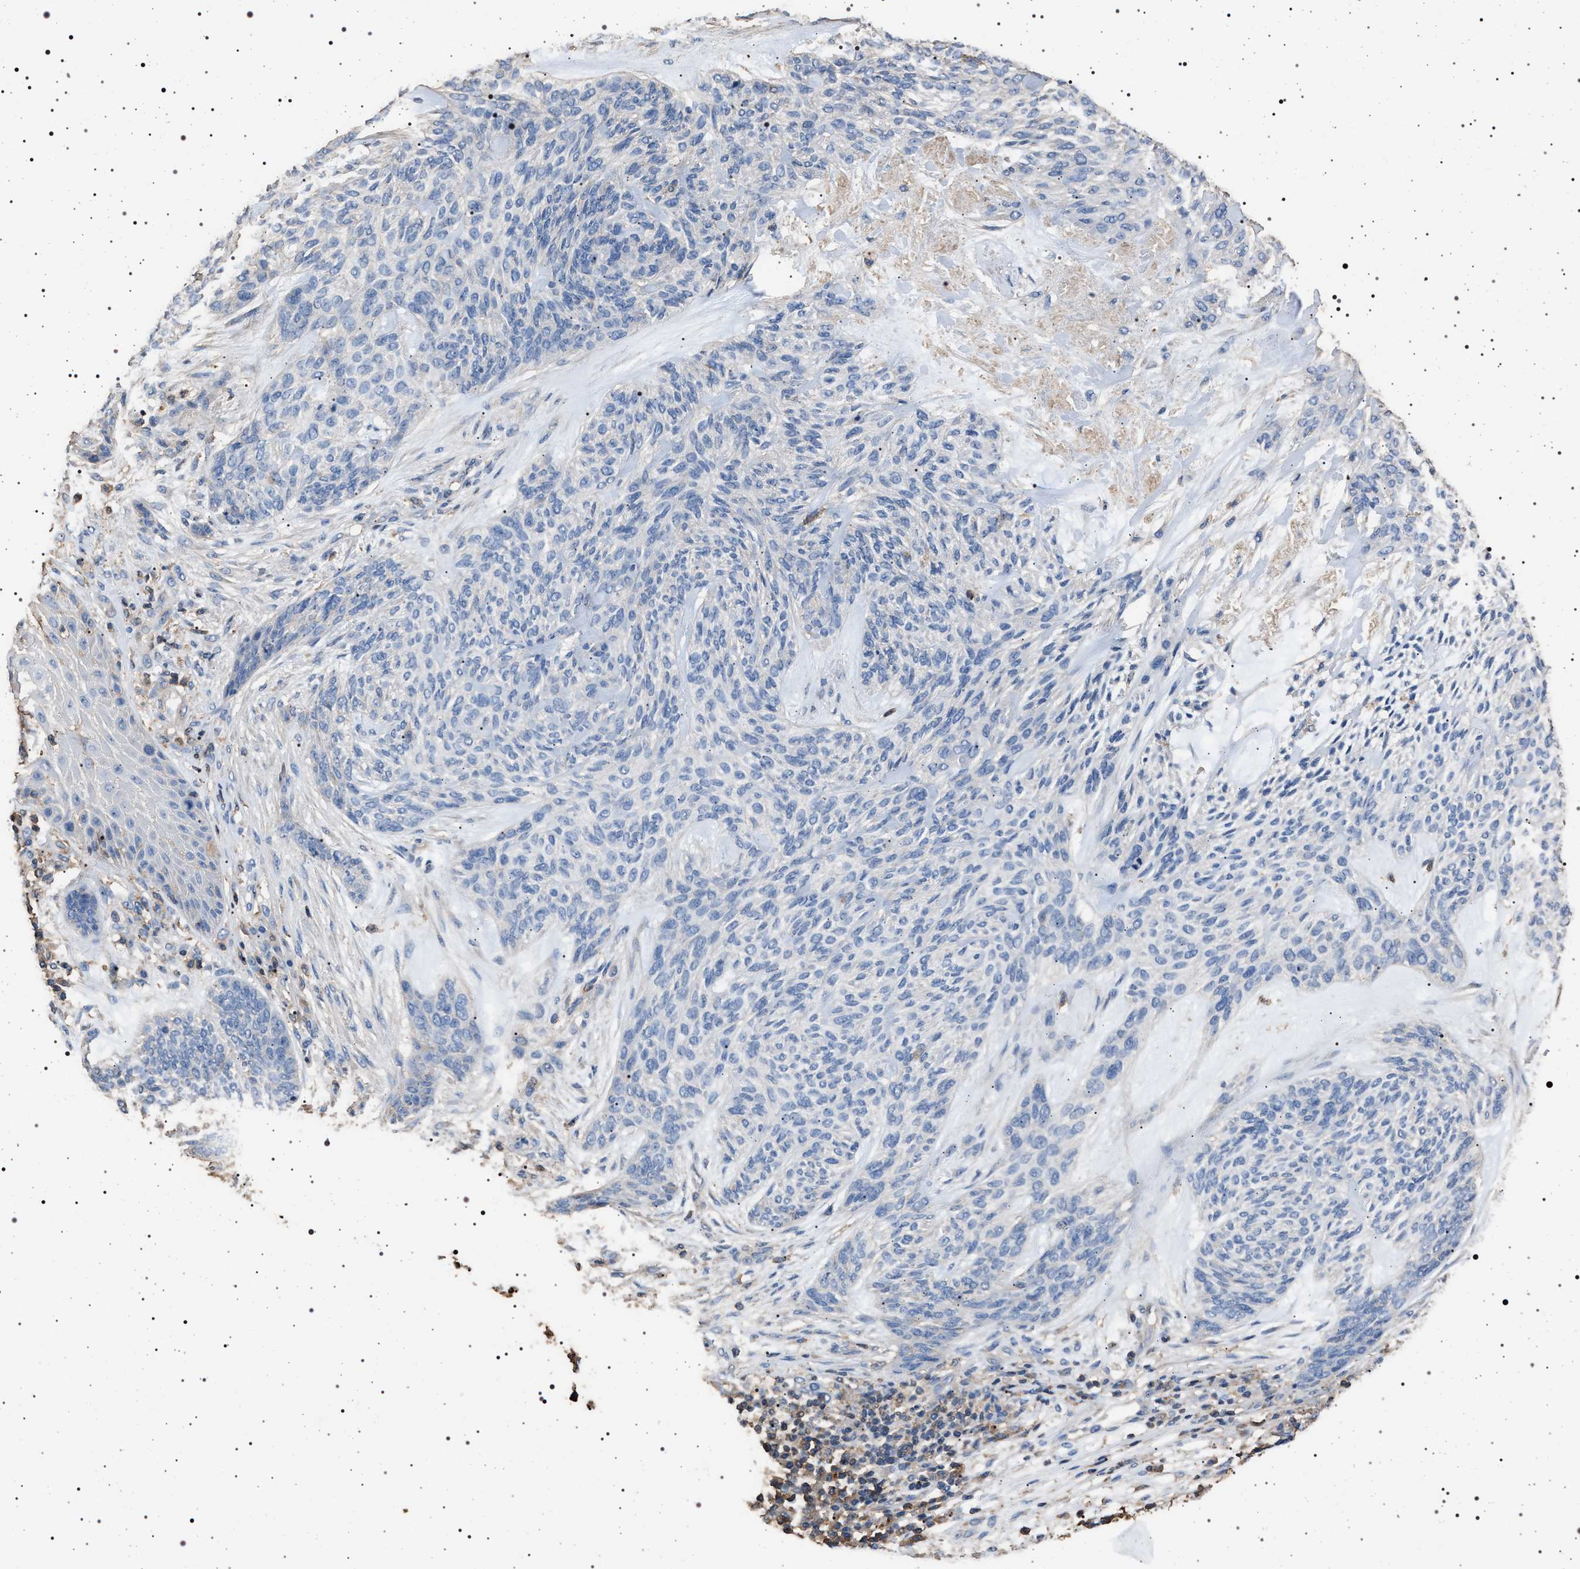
{"staining": {"intensity": "negative", "quantity": "none", "location": "none"}, "tissue": "skin cancer", "cell_type": "Tumor cells", "image_type": "cancer", "snomed": [{"axis": "morphology", "description": "Basal cell carcinoma"}, {"axis": "topography", "description": "Skin"}], "caption": "High power microscopy photomicrograph of an IHC photomicrograph of skin basal cell carcinoma, revealing no significant positivity in tumor cells.", "gene": "SMAP2", "patient": {"sex": "male", "age": 55}}